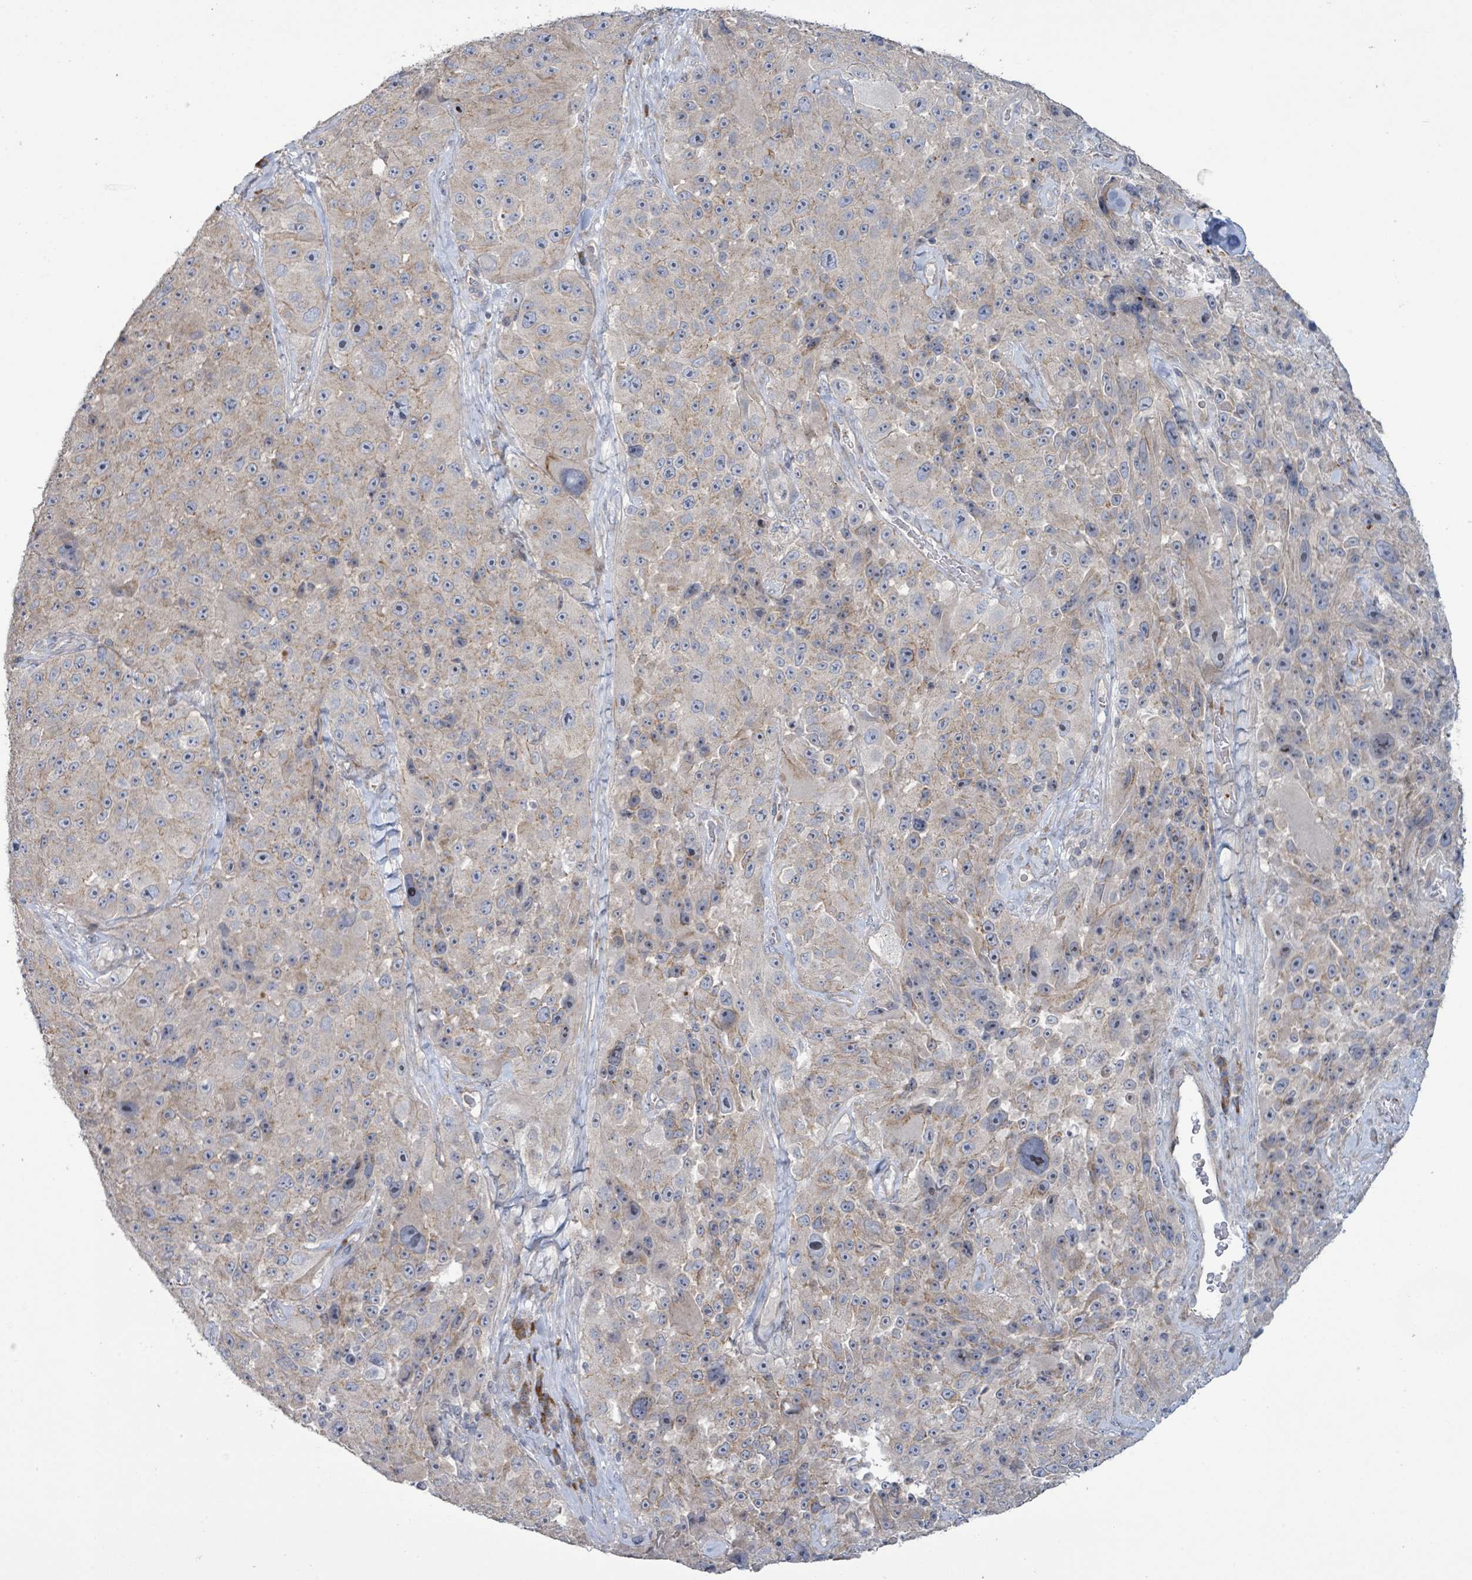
{"staining": {"intensity": "weak", "quantity": "<25%", "location": "cytoplasmic/membranous"}, "tissue": "melanoma", "cell_type": "Tumor cells", "image_type": "cancer", "snomed": [{"axis": "morphology", "description": "Malignant melanoma, Metastatic site"}, {"axis": "topography", "description": "Lymph node"}], "caption": "Immunohistochemistry (IHC) micrograph of human melanoma stained for a protein (brown), which shows no staining in tumor cells.", "gene": "LILRA4", "patient": {"sex": "male", "age": 62}}